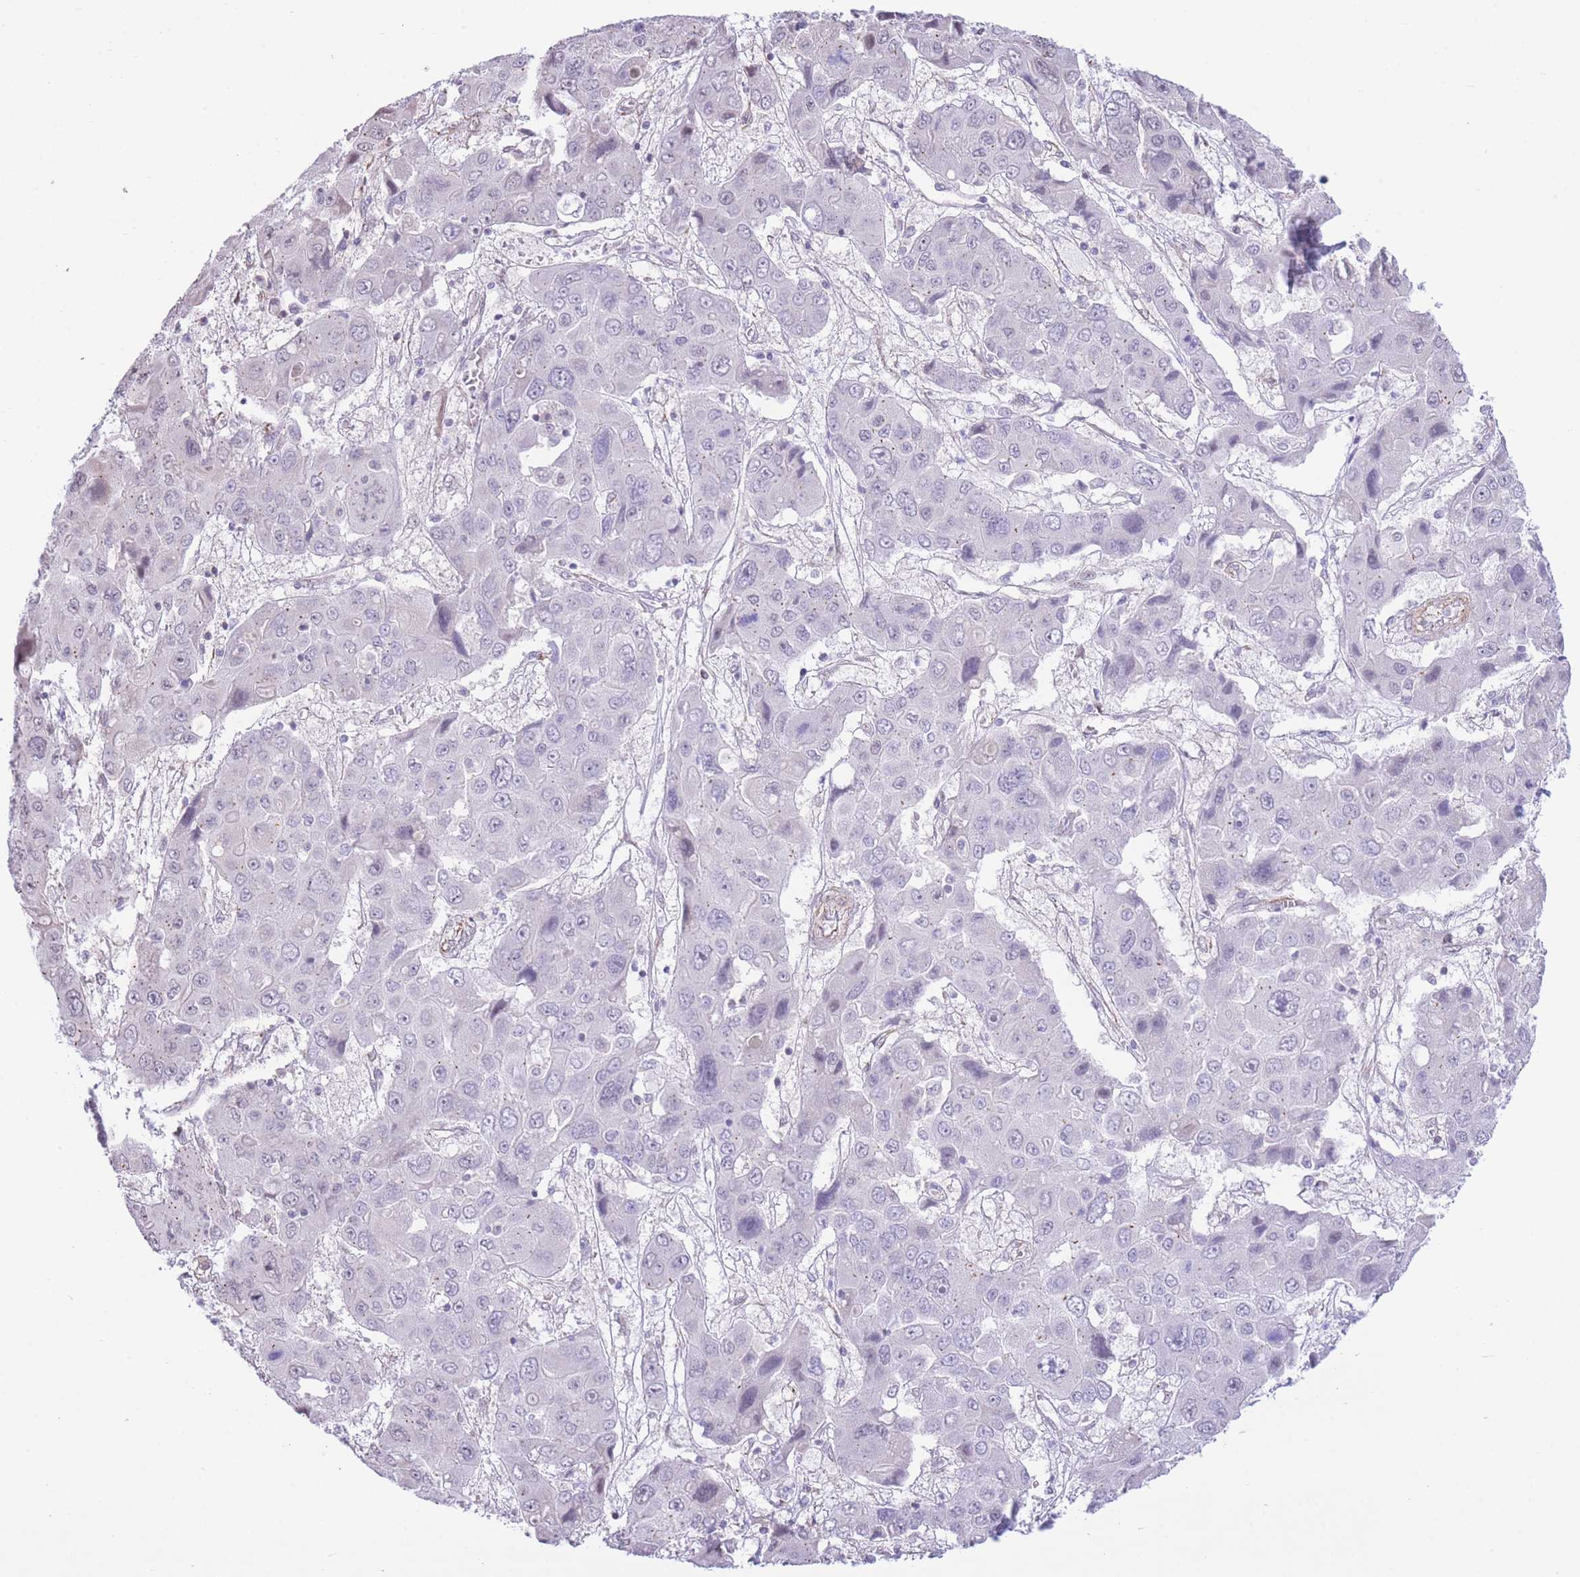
{"staining": {"intensity": "negative", "quantity": "none", "location": "none"}, "tissue": "liver cancer", "cell_type": "Tumor cells", "image_type": "cancer", "snomed": [{"axis": "morphology", "description": "Cholangiocarcinoma"}, {"axis": "topography", "description": "Liver"}], "caption": "DAB (3,3'-diaminobenzidine) immunohistochemical staining of liver cholangiocarcinoma displays no significant expression in tumor cells.", "gene": "PSG8", "patient": {"sex": "male", "age": 67}}